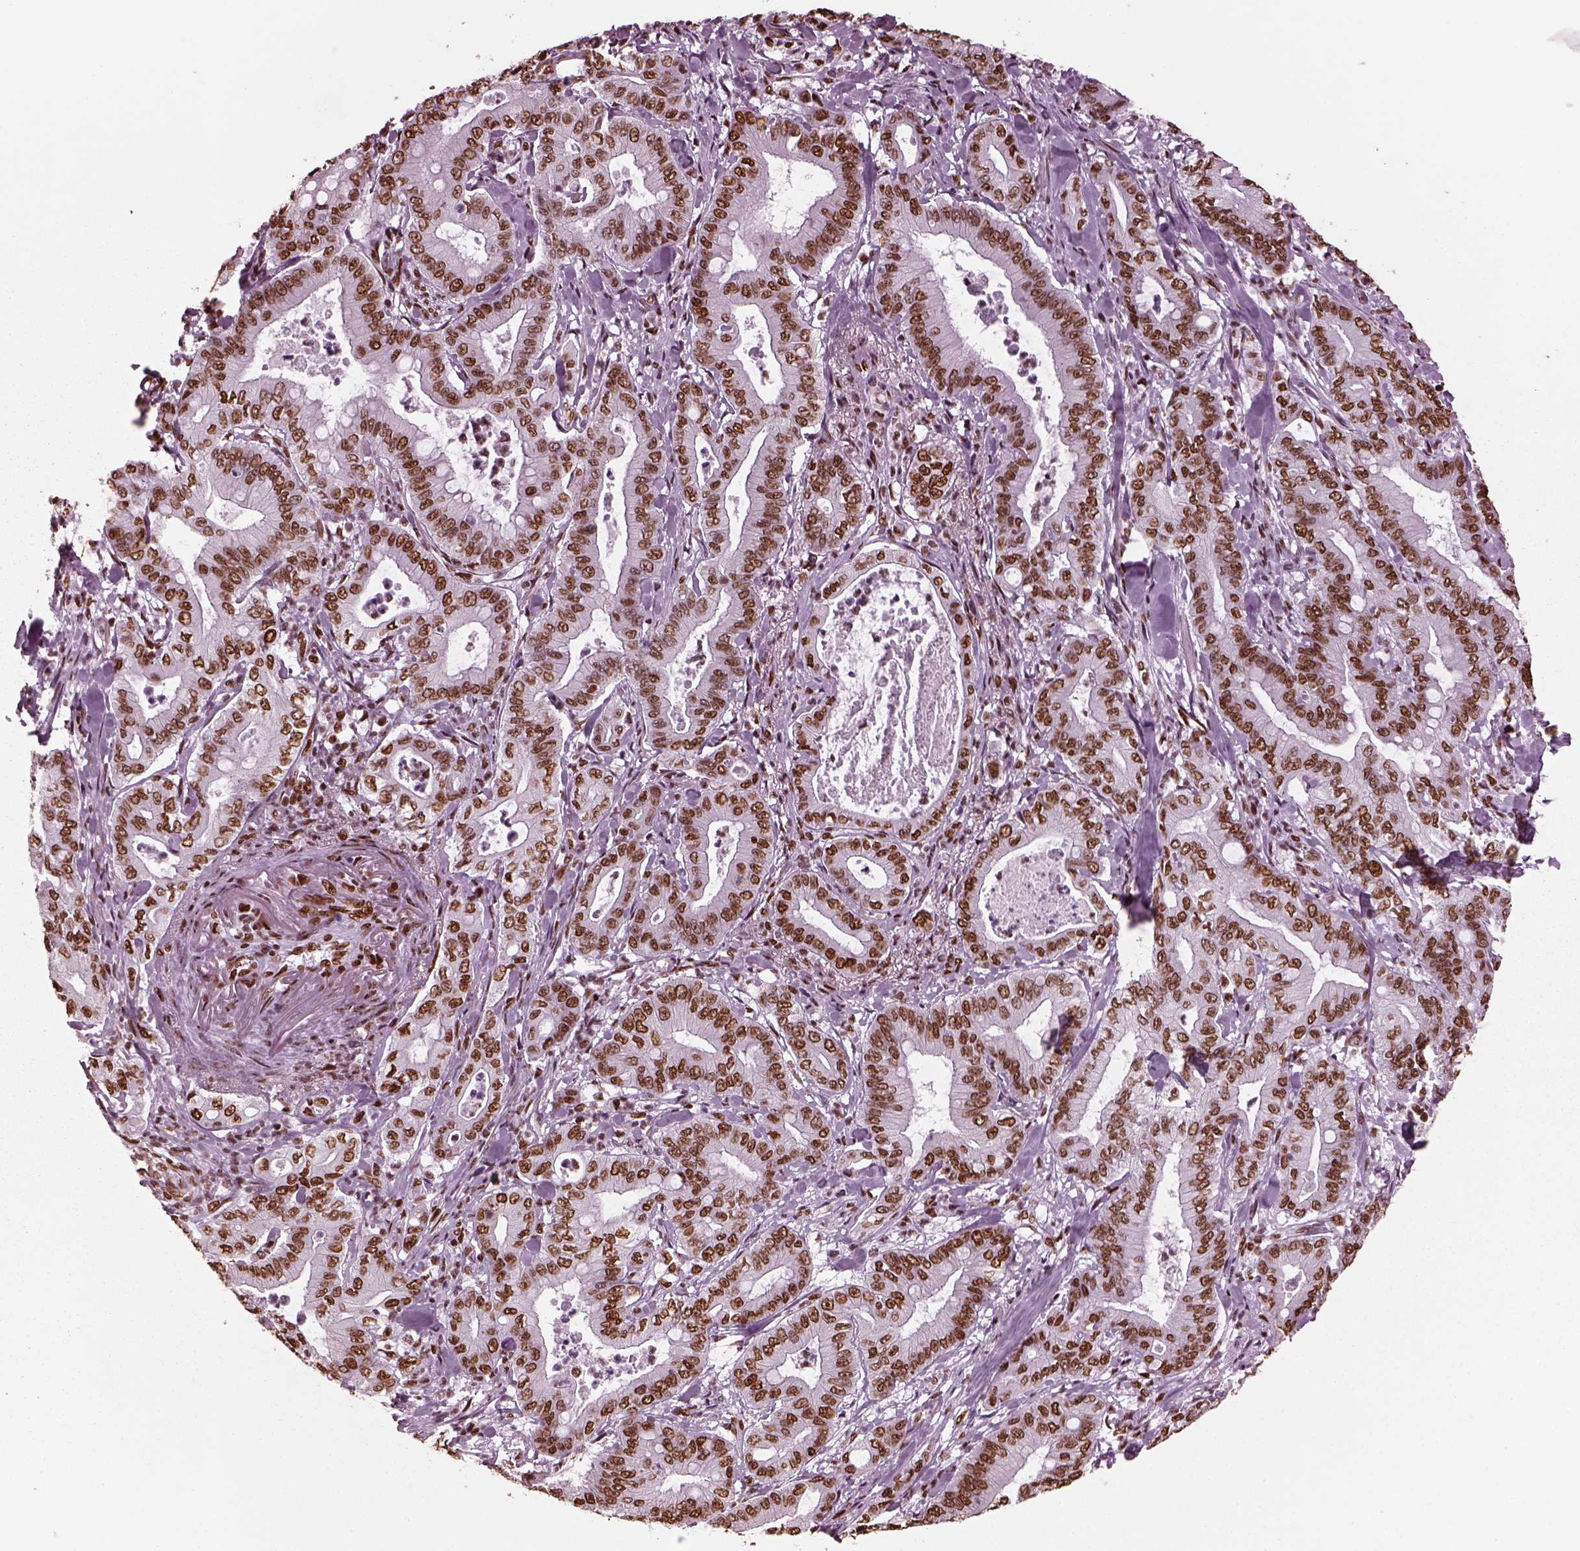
{"staining": {"intensity": "moderate", "quantity": ">75%", "location": "nuclear"}, "tissue": "pancreatic cancer", "cell_type": "Tumor cells", "image_type": "cancer", "snomed": [{"axis": "morphology", "description": "Adenocarcinoma, NOS"}, {"axis": "topography", "description": "Pancreas"}], "caption": "An image showing moderate nuclear positivity in approximately >75% of tumor cells in pancreatic cancer, as visualized by brown immunohistochemical staining.", "gene": "CBFA2T3", "patient": {"sex": "male", "age": 71}}